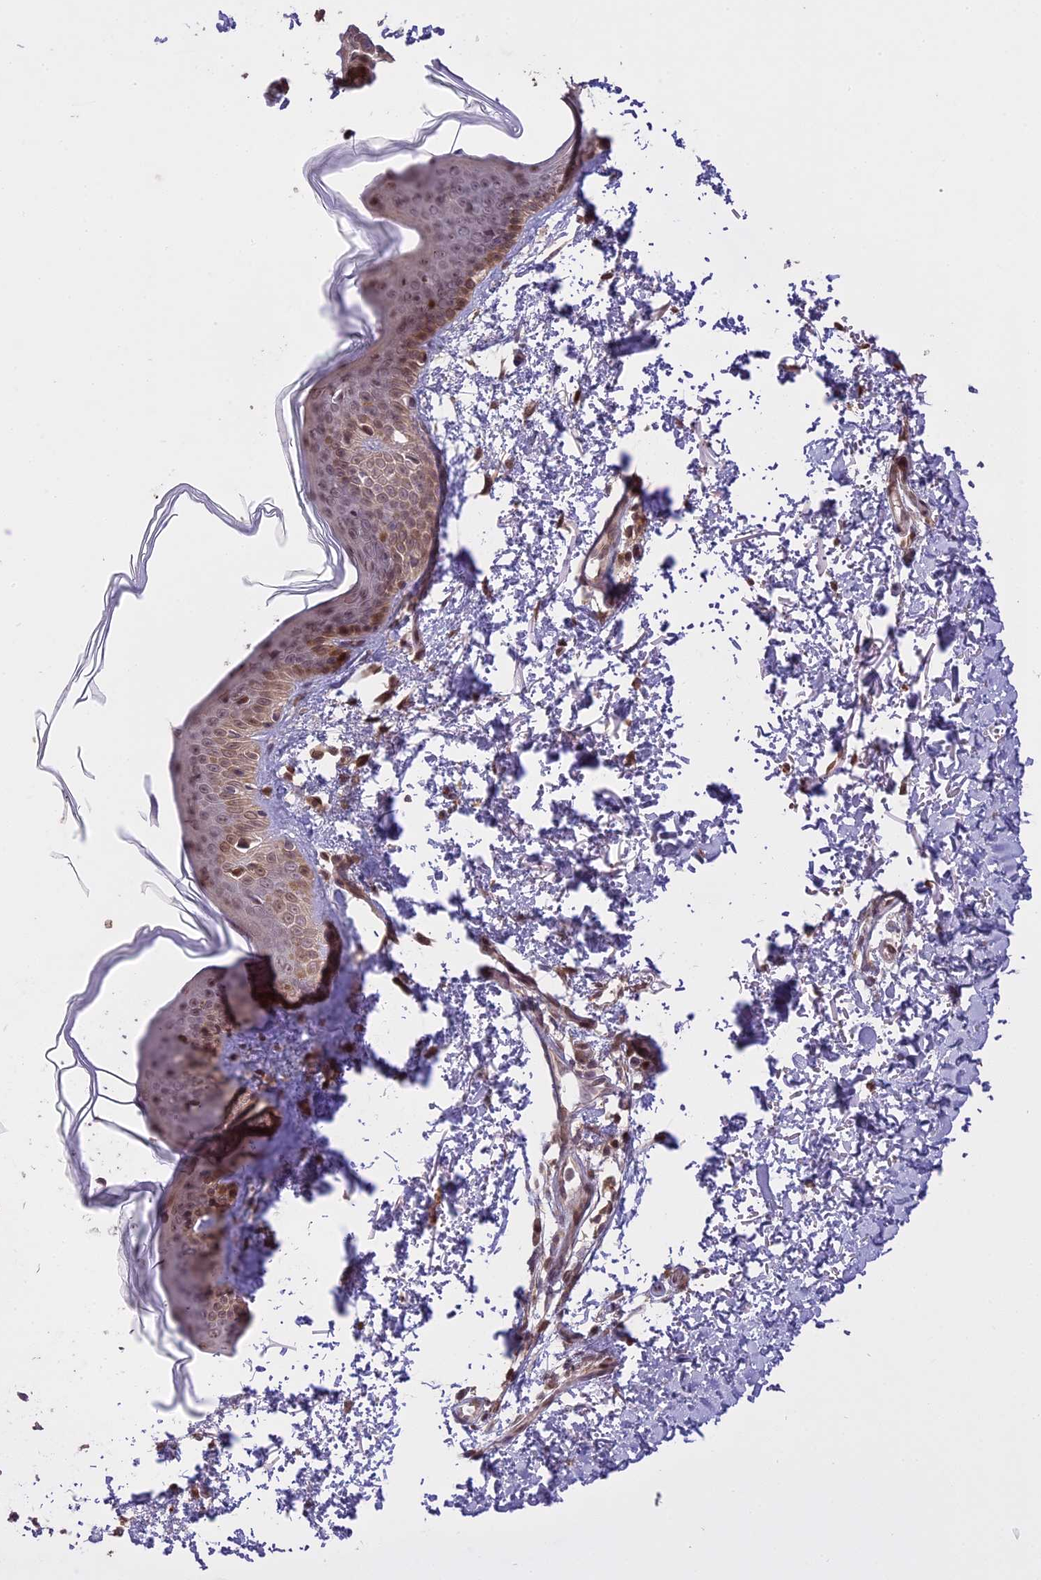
{"staining": {"intensity": "moderate", "quantity": "25%-75%", "location": "cytoplasmic/membranous"}, "tissue": "skin", "cell_type": "Fibroblasts", "image_type": "normal", "snomed": [{"axis": "morphology", "description": "Normal tissue, NOS"}, {"axis": "topography", "description": "Skin"}], "caption": "Approximately 25%-75% of fibroblasts in normal human skin exhibit moderate cytoplasmic/membranous protein staining as visualized by brown immunohistochemical staining.", "gene": "PRELID2", "patient": {"sex": "male", "age": 66}}